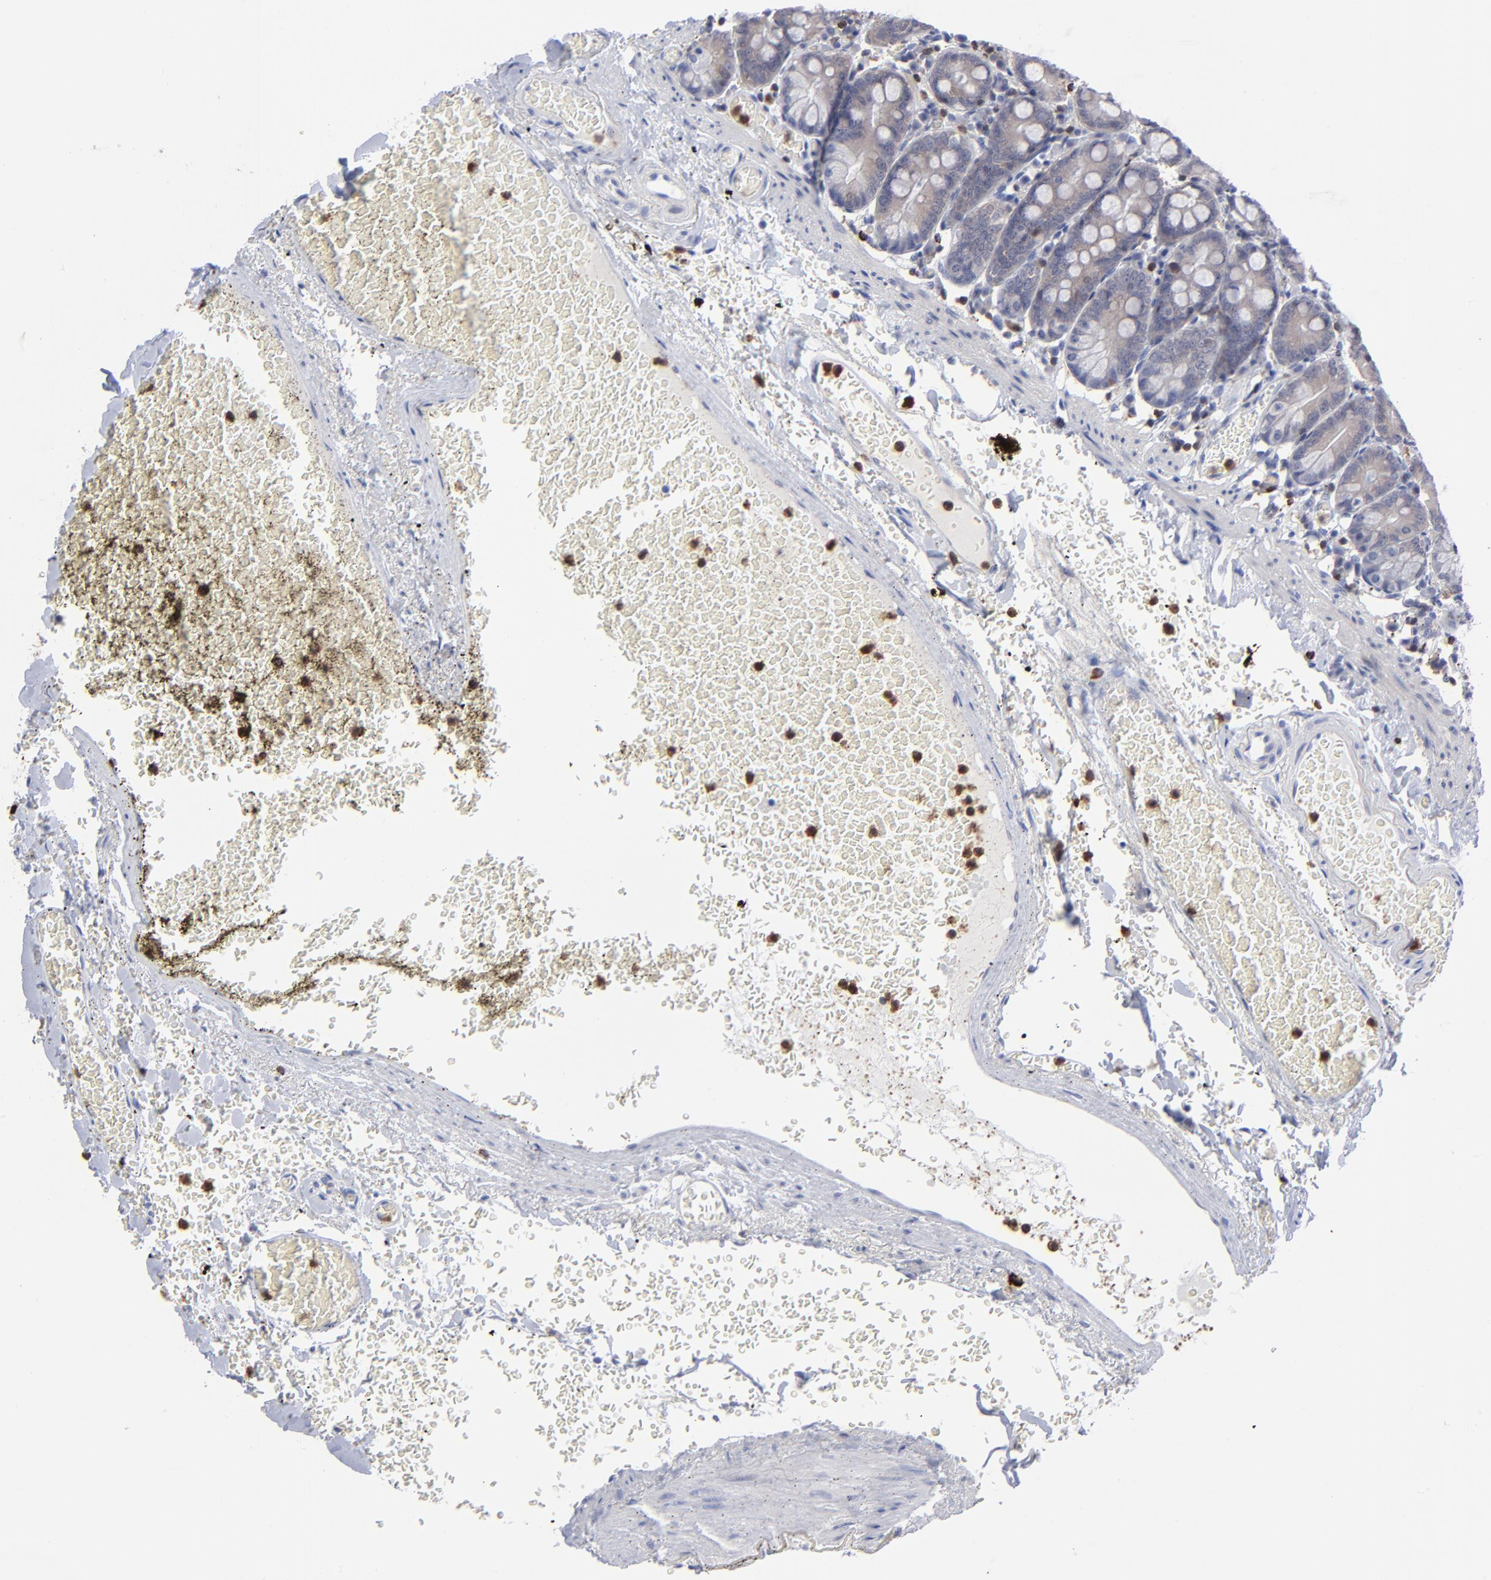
{"staining": {"intensity": "negative", "quantity": "none", "location": "none"}, "tissue": "small intestine", "cell_type": "Glandular cells", "image_type": "normal", "snomed": [{"axis": "morphology", "description": "Normal tissue, NOS"}, {"axis": "topography", "description": "Small intestine"}], "caption": "Immunohistochemistry of benign human small intestine demonstrates no positivity in glandular cells.", "gene": "TBXT", "patient": {"sex": "male", "age": 71}}